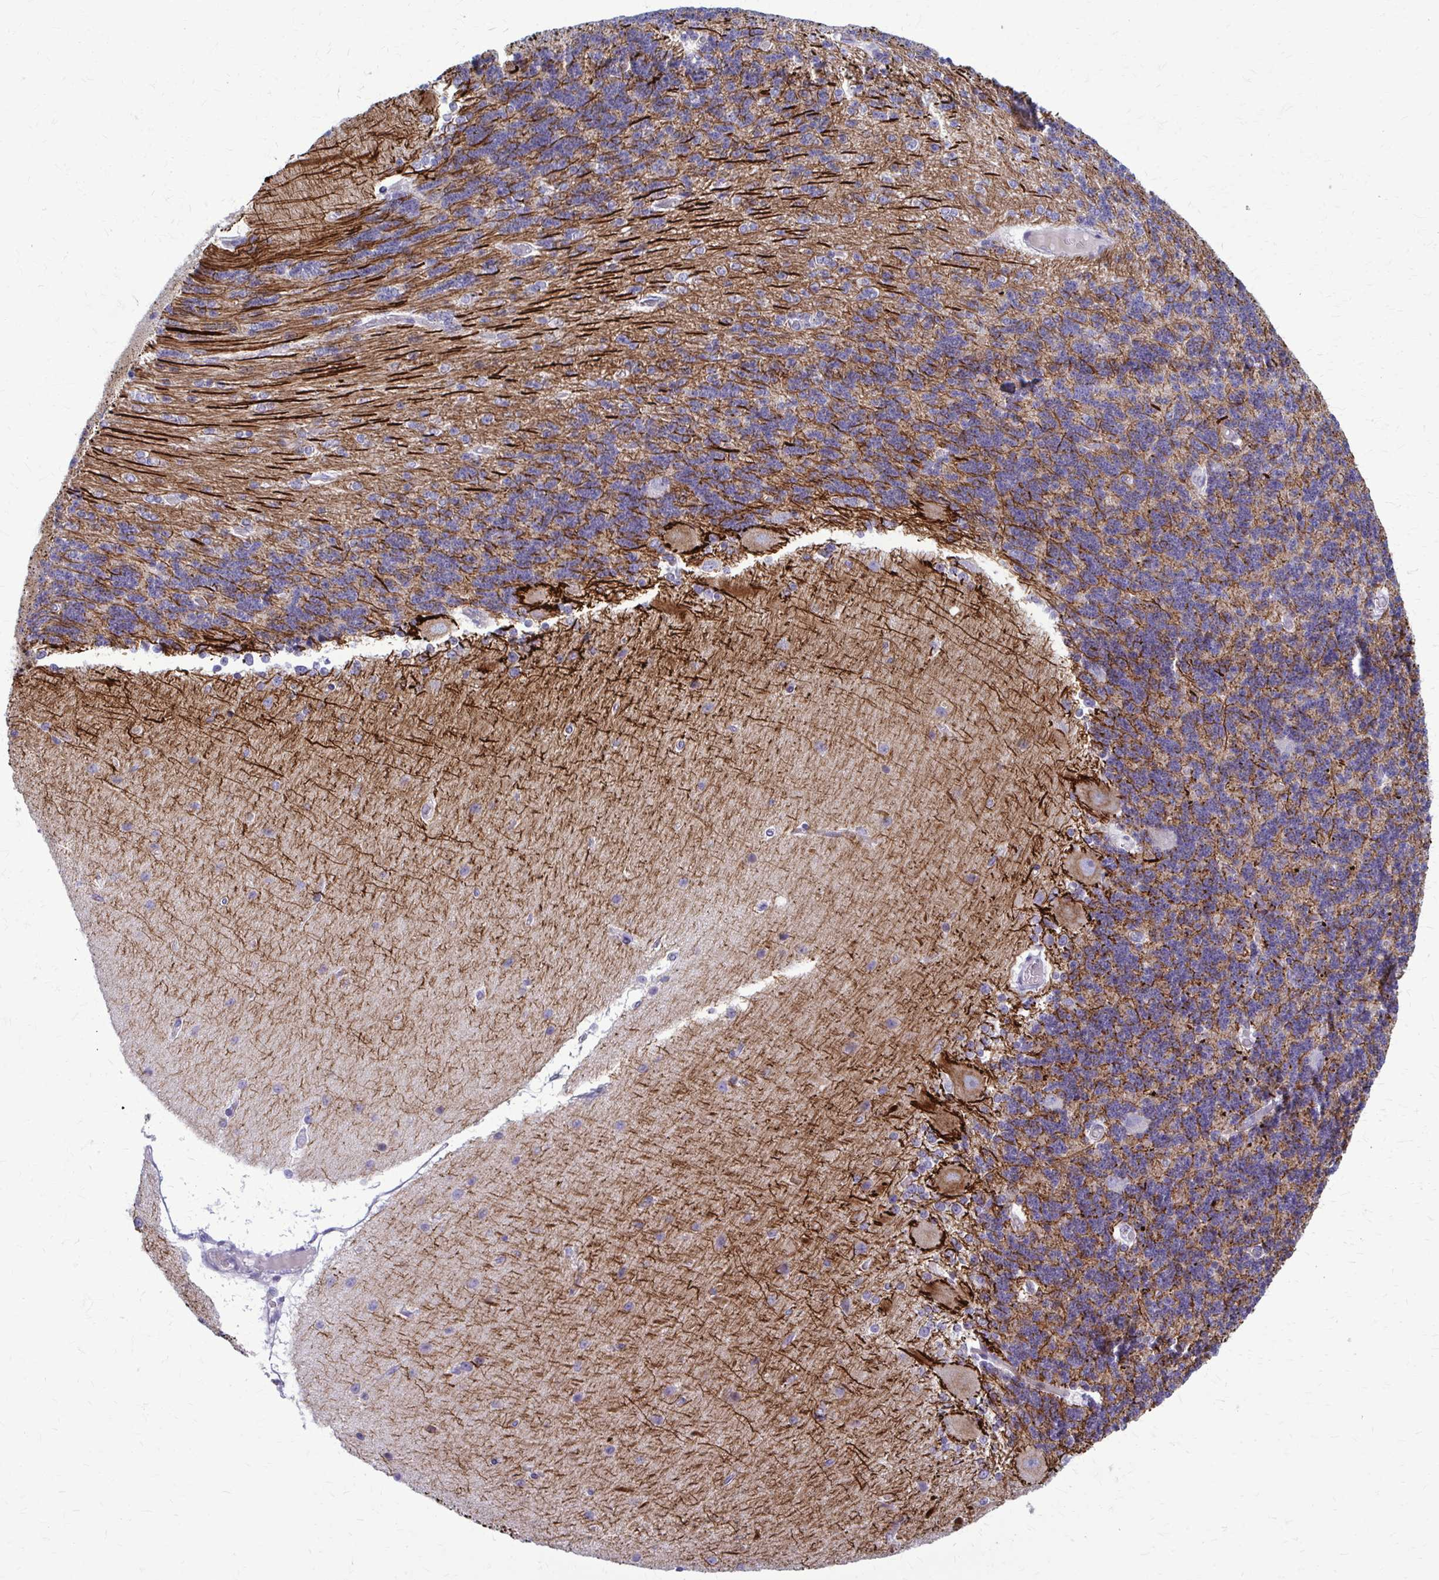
{"staining": {"intensity": "weak", "quantity": "25%-75%", "location": "cytoplasmic/membranous"}, "tissue": "cerebellum", "cell_type": "Cells in granular layer", "image_type": "normal", "snomed": [{"axis": "morphology", "description": "Normal tissue, NOS"}, {"axis": "topography", "description": "Cerebellum"}], "caption": "Weak cytoplasmic/membranous staining for a protein is seen in about 25%-75% of cells in granular layer of unremarkable cerebellum using immunohistochemistry.", "gene": "PEDS1", "patient": {"sex": "female", "age": 54}}